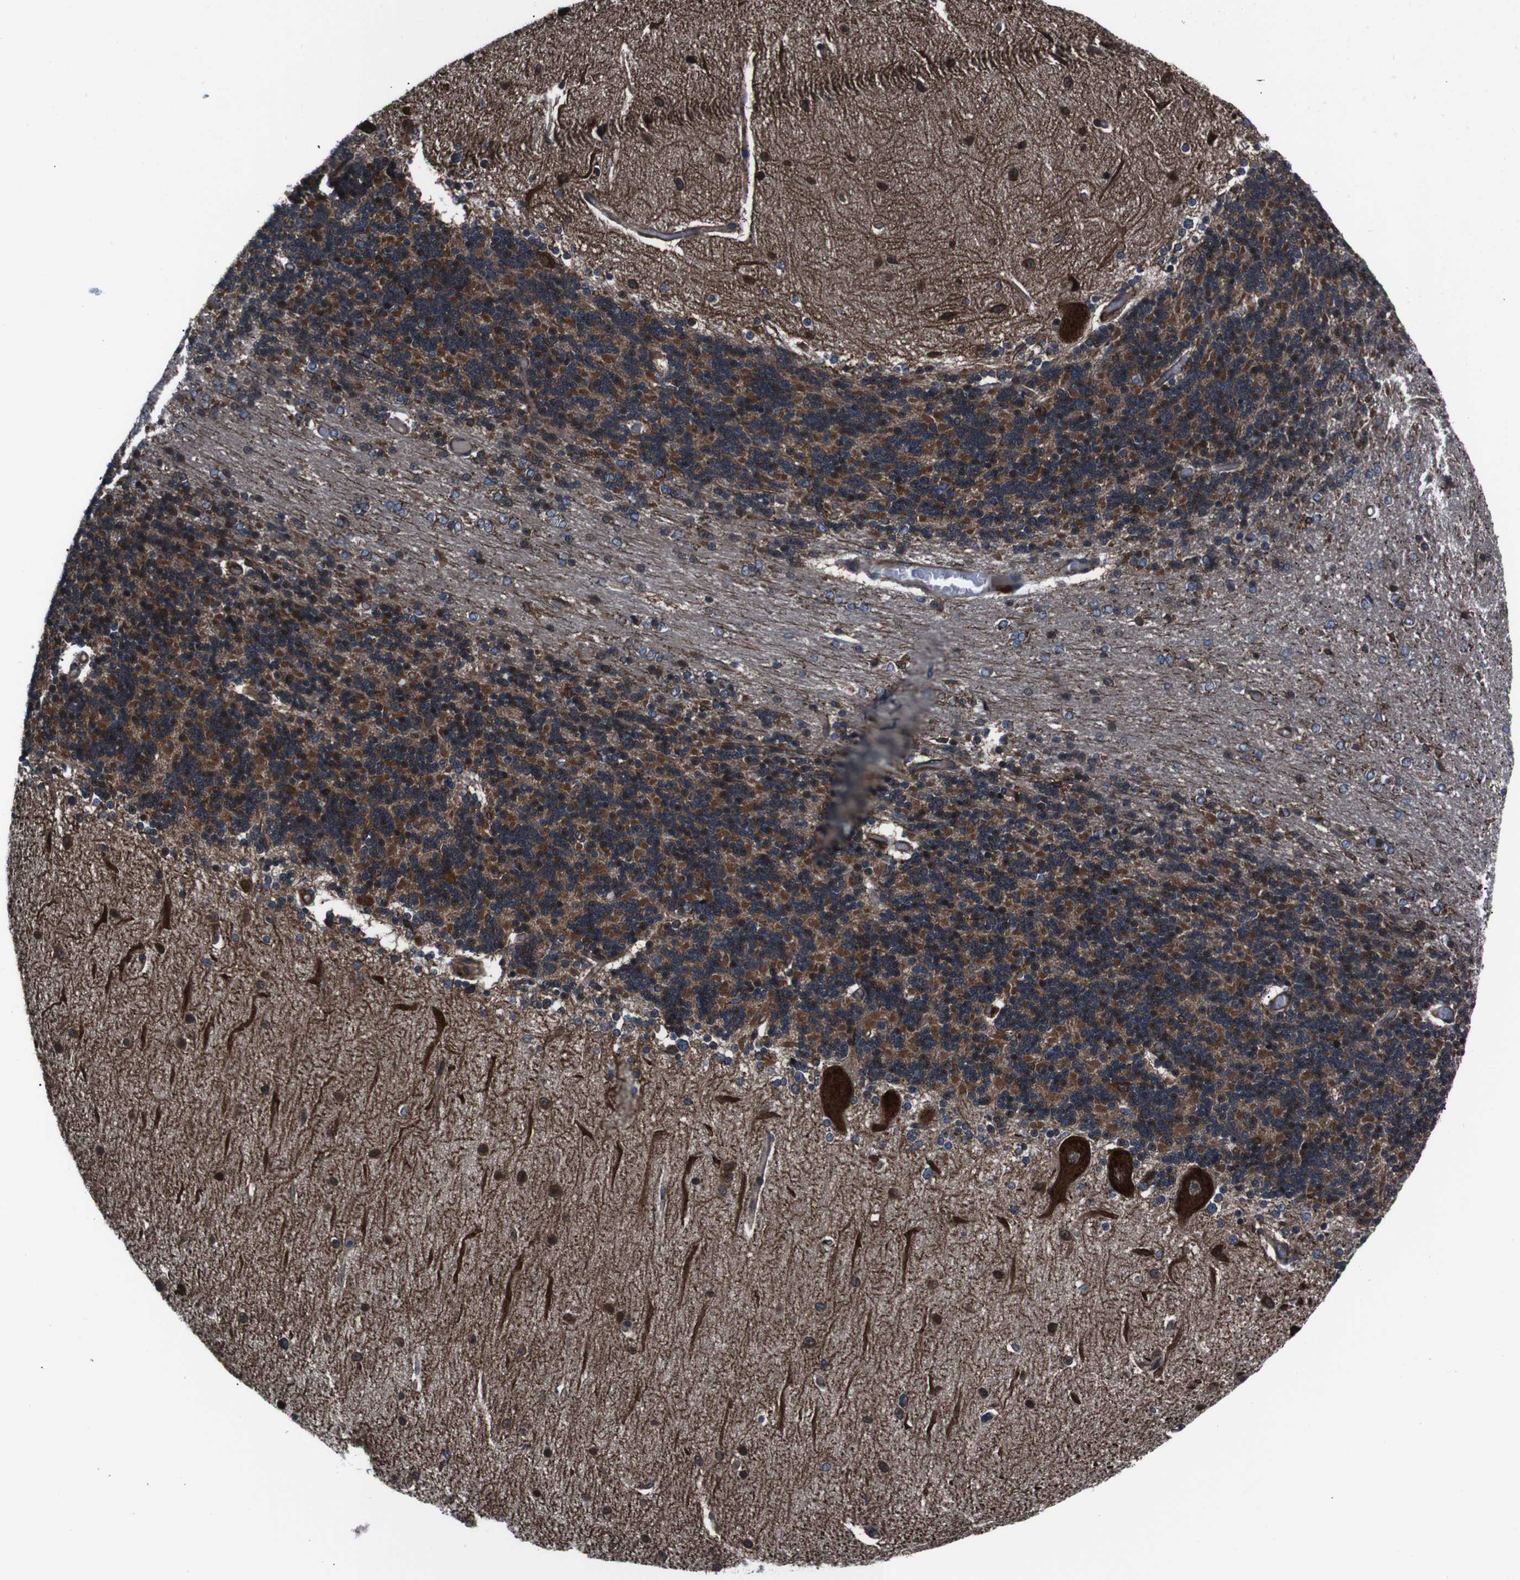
{"staining": {"intensity": "strong", "quantity": ">75%", "location": "cytoplasmic/membranous"}, "tissue": "cerebellum", "cell_type": "Cells in granular layer", "image_type": "normal", "snomed": [{"axis": "morphology", "description": "Normal tissue, NOS"}, {"axis": "topography", "description": "Cerebellum"}], "caption": "Brown immunohistochemical staining in benign human cerebellum shows strong cytoplasmic/membranous expression in about >75% of cells in granular layer.", "gene": "EIF4A2", "patient": {"sex": "female", "age": 54}}